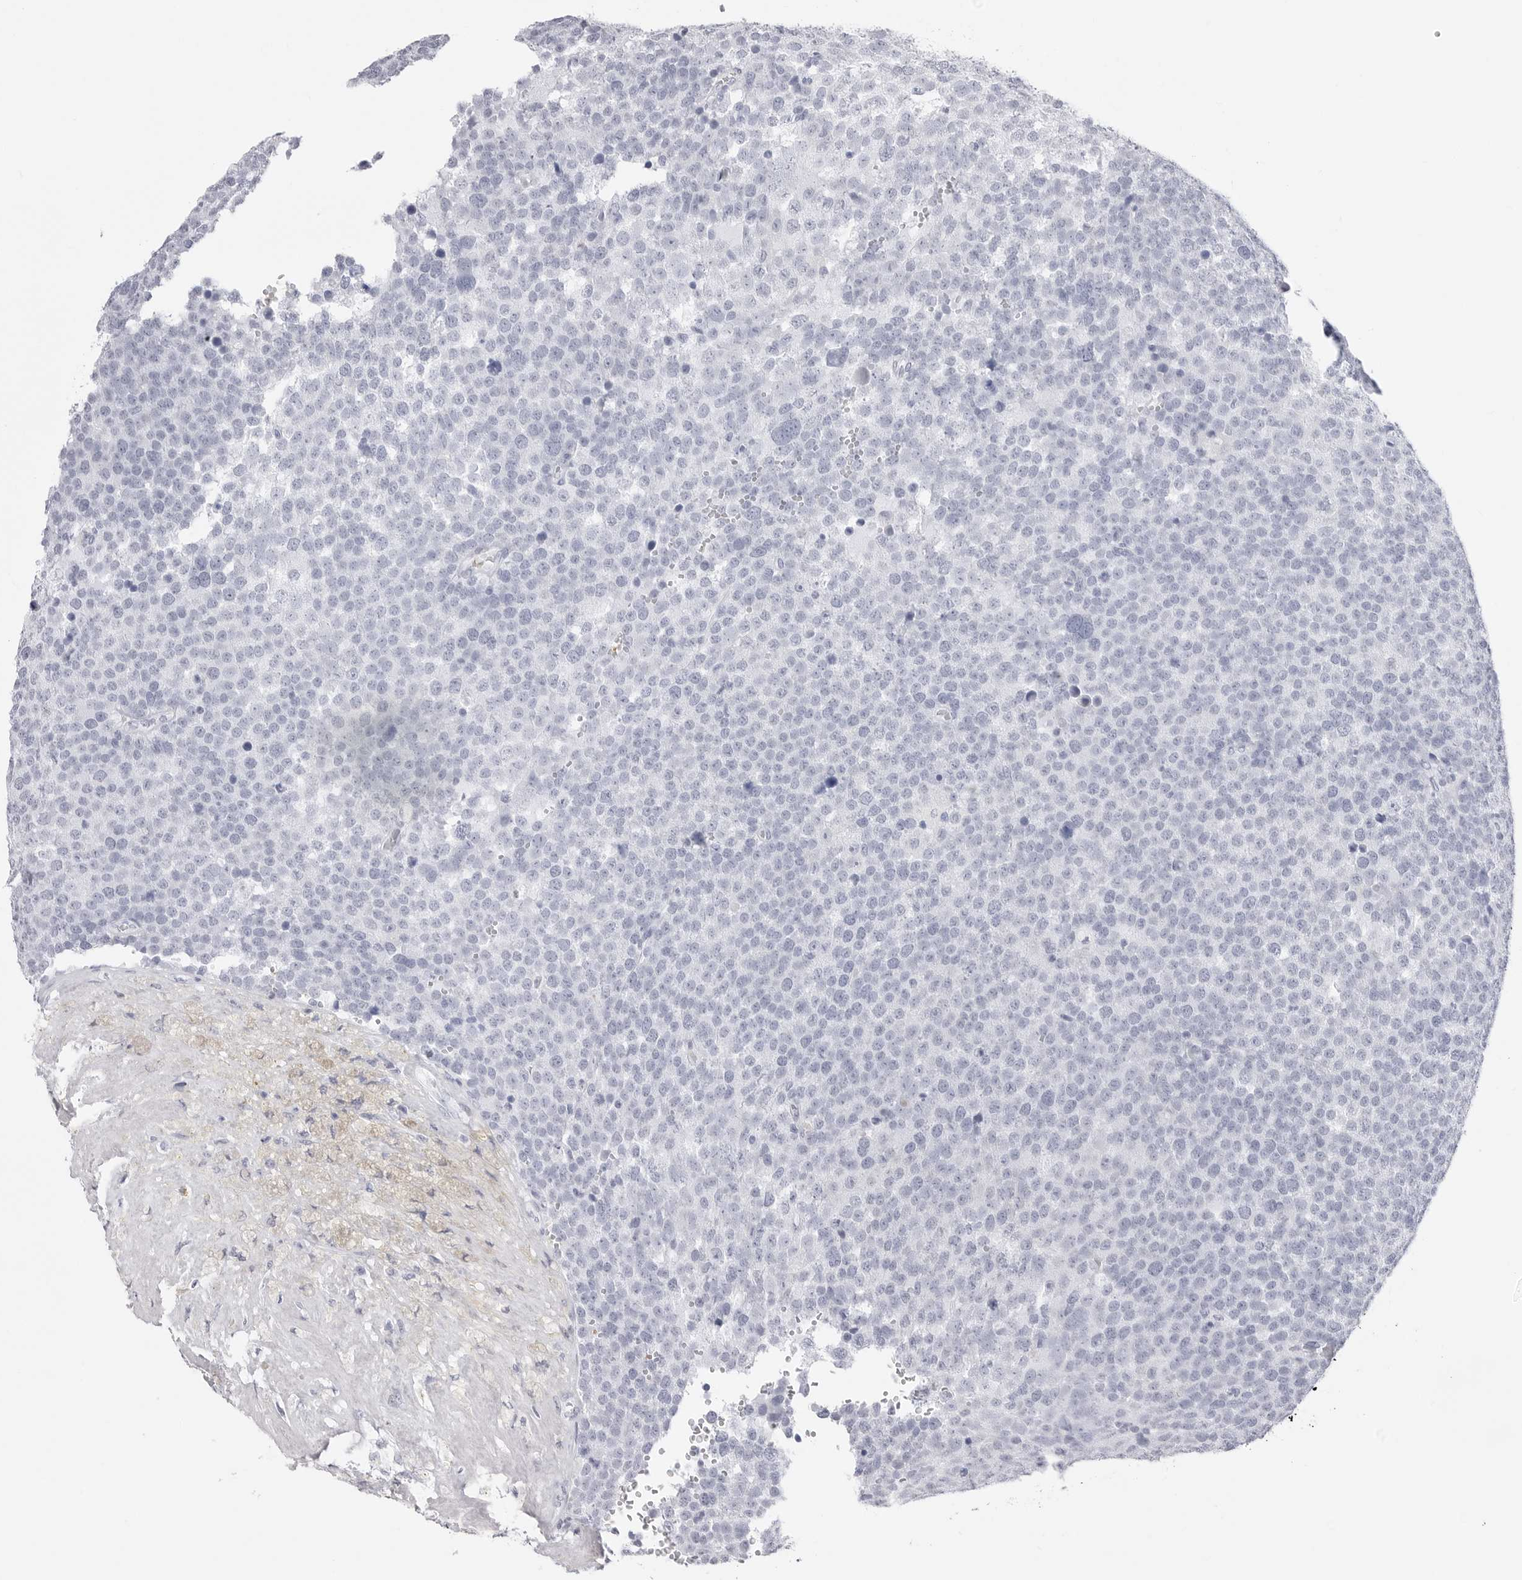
{"staining": {"intensity": "negative", "quantity": "none", "location": "none"}, "tissue": "testis cancer", "cell_type": "Tumor cells", "image_type": "cancer", "snomed": [{"axis": "morphology", "description": "Seminoma, NOS"}, {"axis": "topography", "description": "Testis"}], "caption": "Testis cancer (seminoma) was stained to show a protein in brown. There is no significant expression in tumor cells.", "gene": "TSSK1B", "patient": {"sex": "male", "age": 71}}